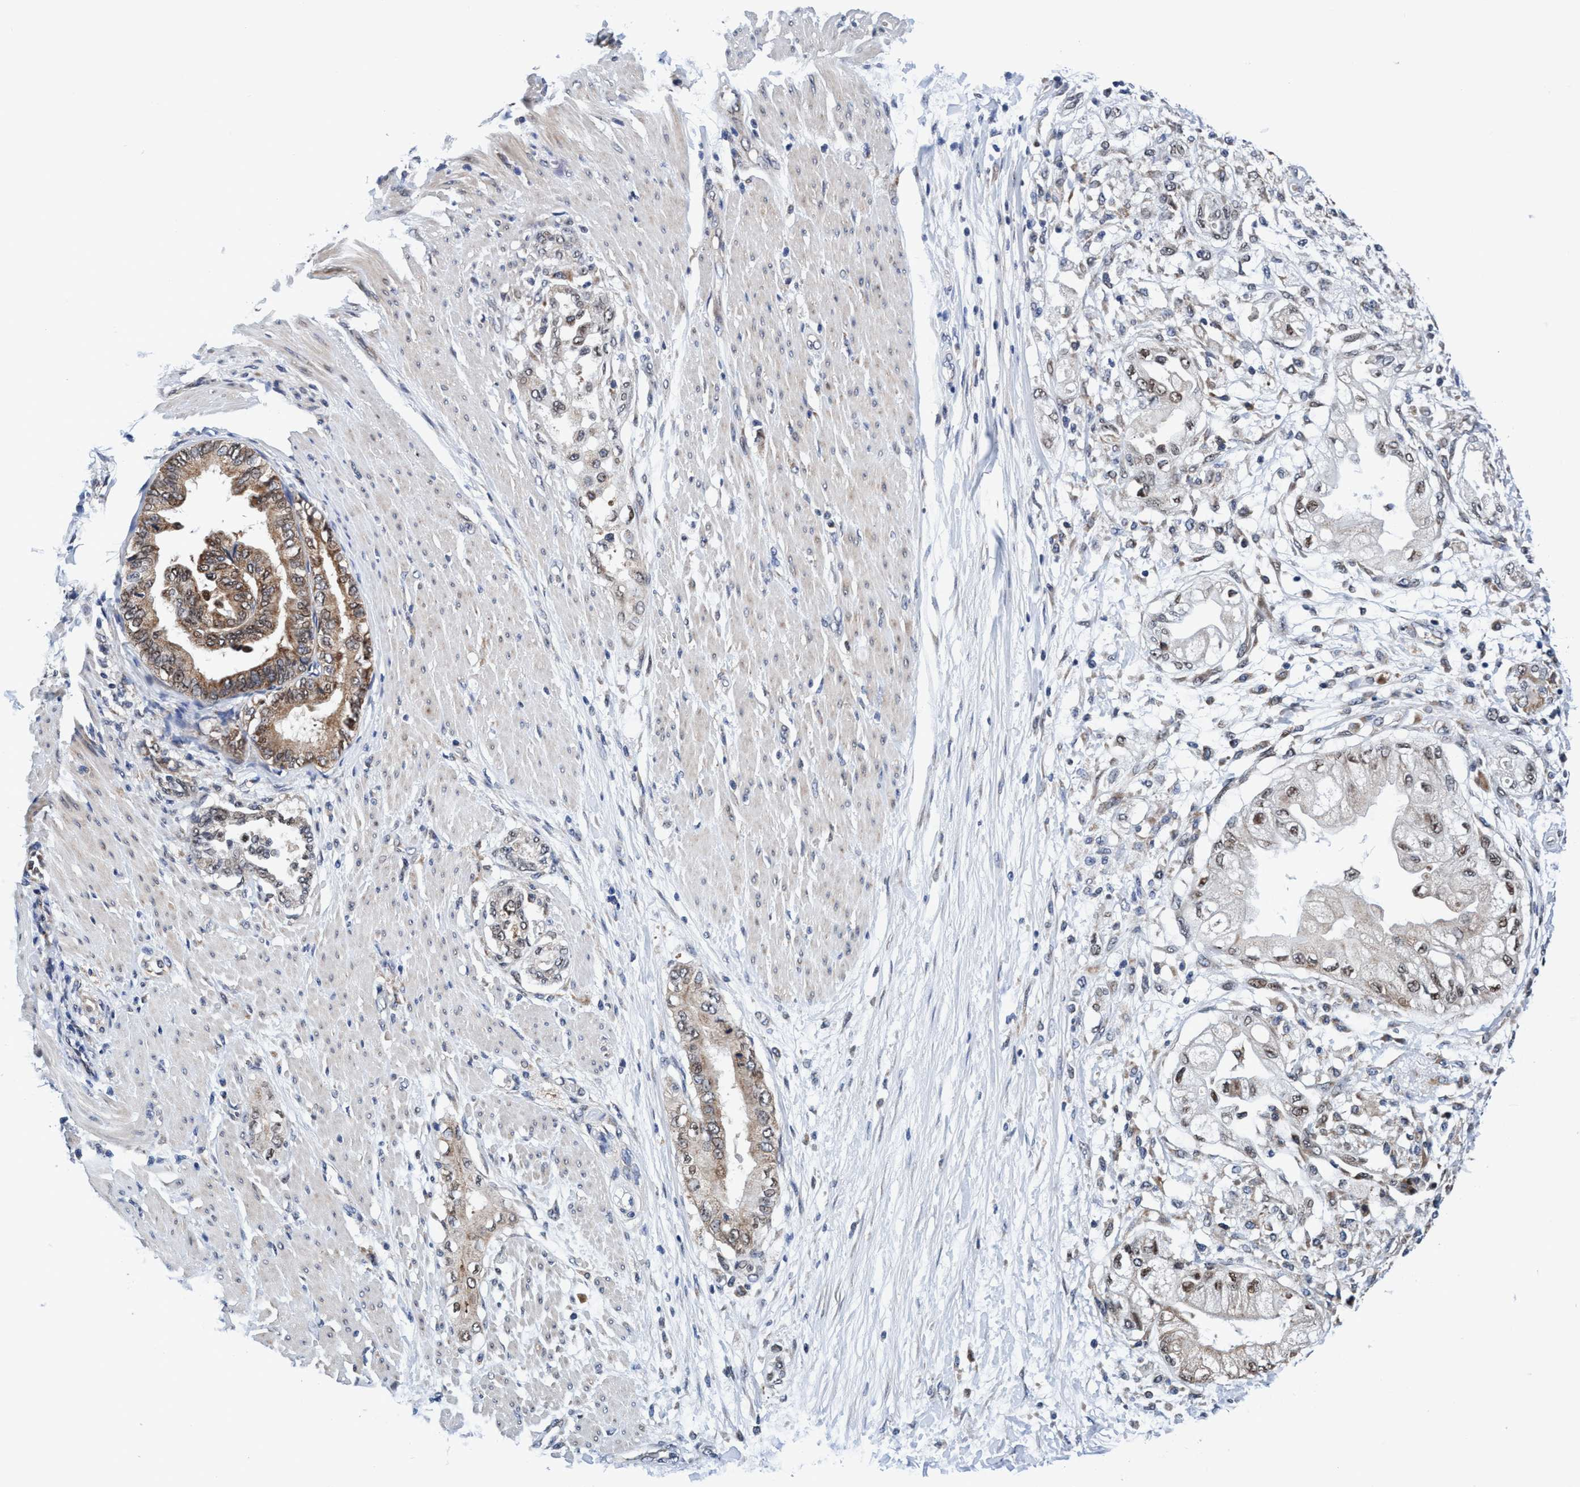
{"staining": {"intensity": "negative", "quantity": "none", "location": "none"}, "tissue": "adipose tissue", "cell_type": "Adipocytes", "image_type": "normal", "snomed": [{"axis": "morphology", "description": "Normal tissue, NOS"}, {"axis": "morphology", "description": "Adenocarcinoma, NOS"}, {"axis": "topography", "description": "Duodenum"}, {"axis": "topography", "description": "Peripheral nerve tissue"}], "caption": "Immunohistochemistry of benign human adipose tissue shows no staining in adipocytes. (DAB (3,3'-diaminobenzidine) IHC, high magnification).", "gene": "AGAP2", "patient": {"sex": "female", "age": 60}}